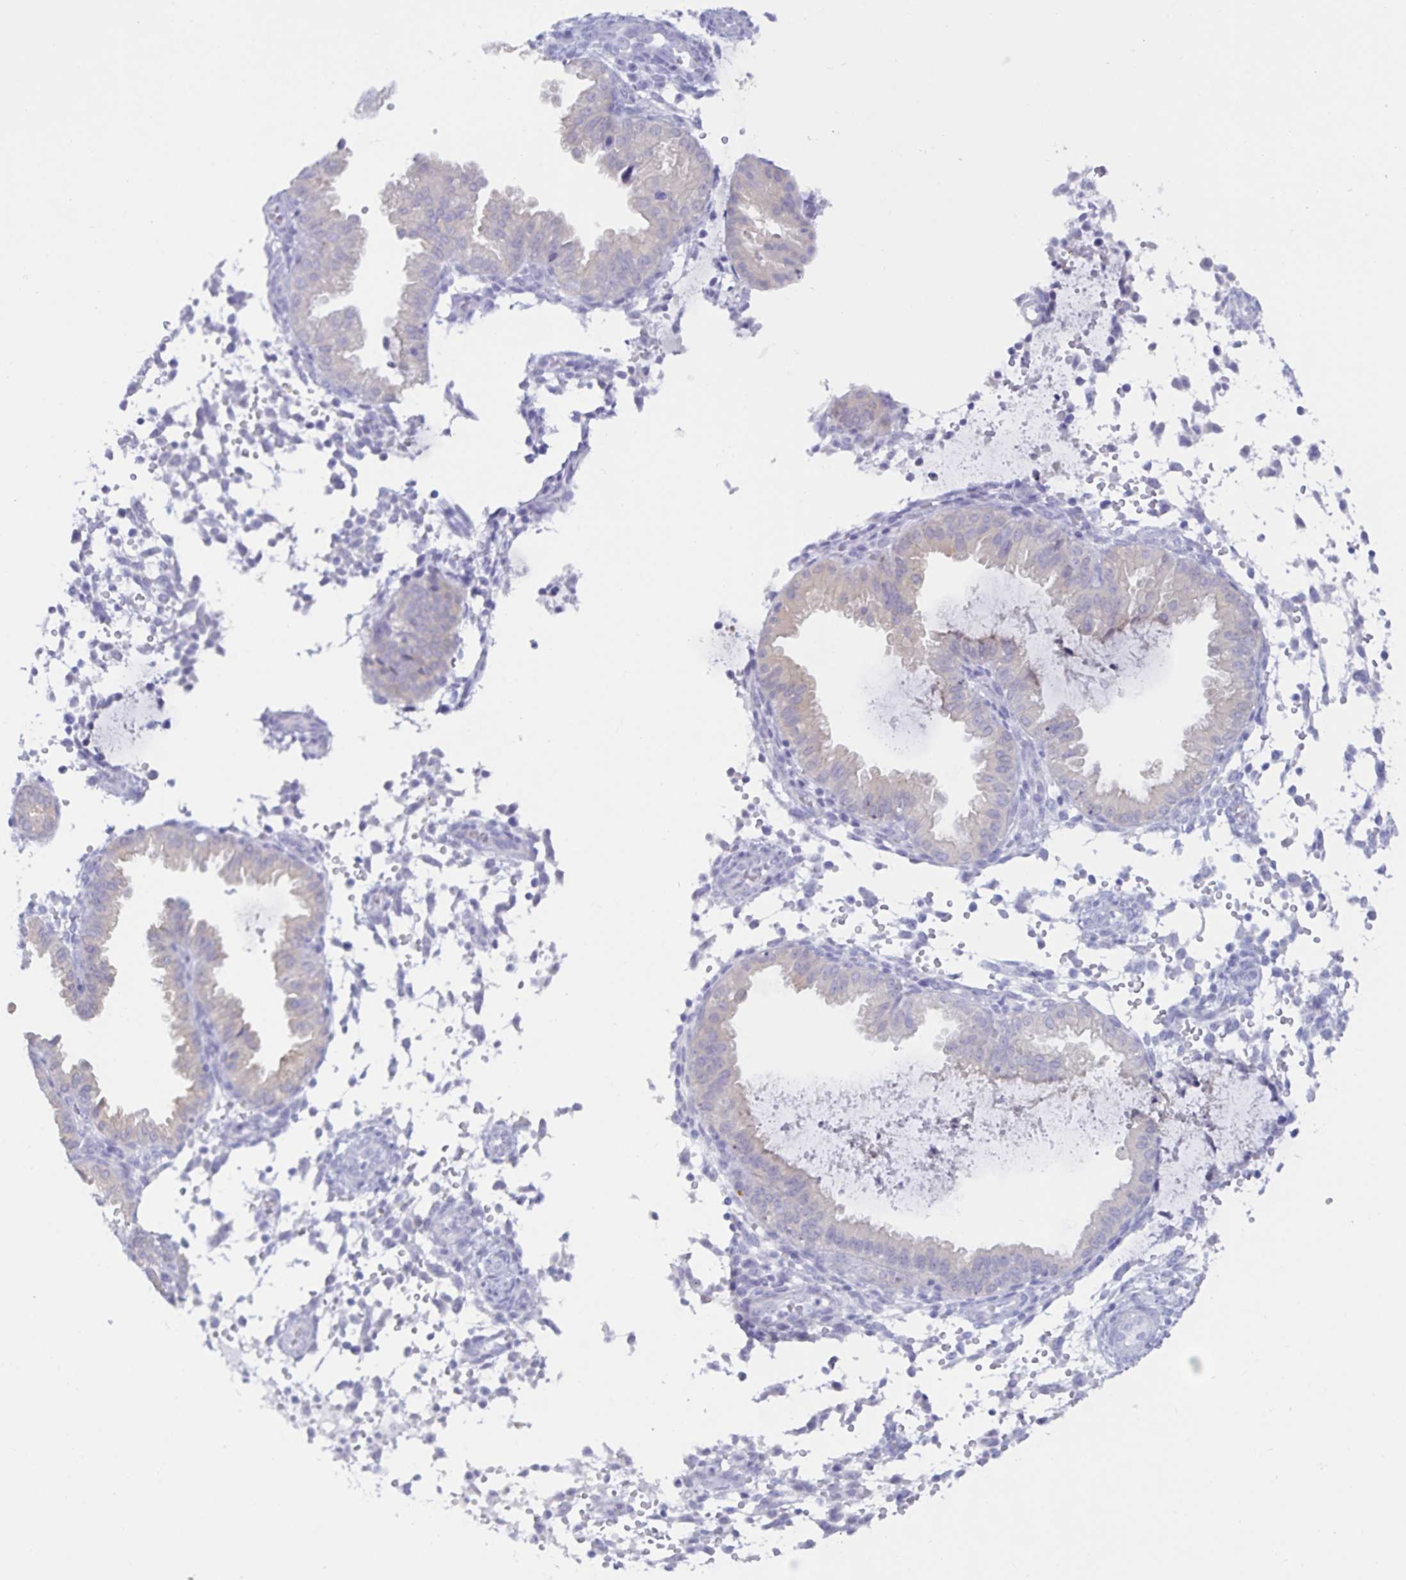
{"staining": {"intensity": "negative", "quantity": "none", "location": "none"}, "tissue": "endometrium", "cell_type": "Cells in endometrial stroma", "image_type": "normal", "snomed": [{"axis": "morphology", "description": "Normal tissue, NOS"}, {"axis": "topography", "description": "Endometrium"}], "caption": "High power microscopy photomicrograph of an immunohistochemistry (IHC) image of normal endometrium, revealing no significant staining in cells in endometrial stroma. (DAB immunohistochemistry, high magnification).", "gene": "MON2", "patient": {"sex": "female", "age": 33}}